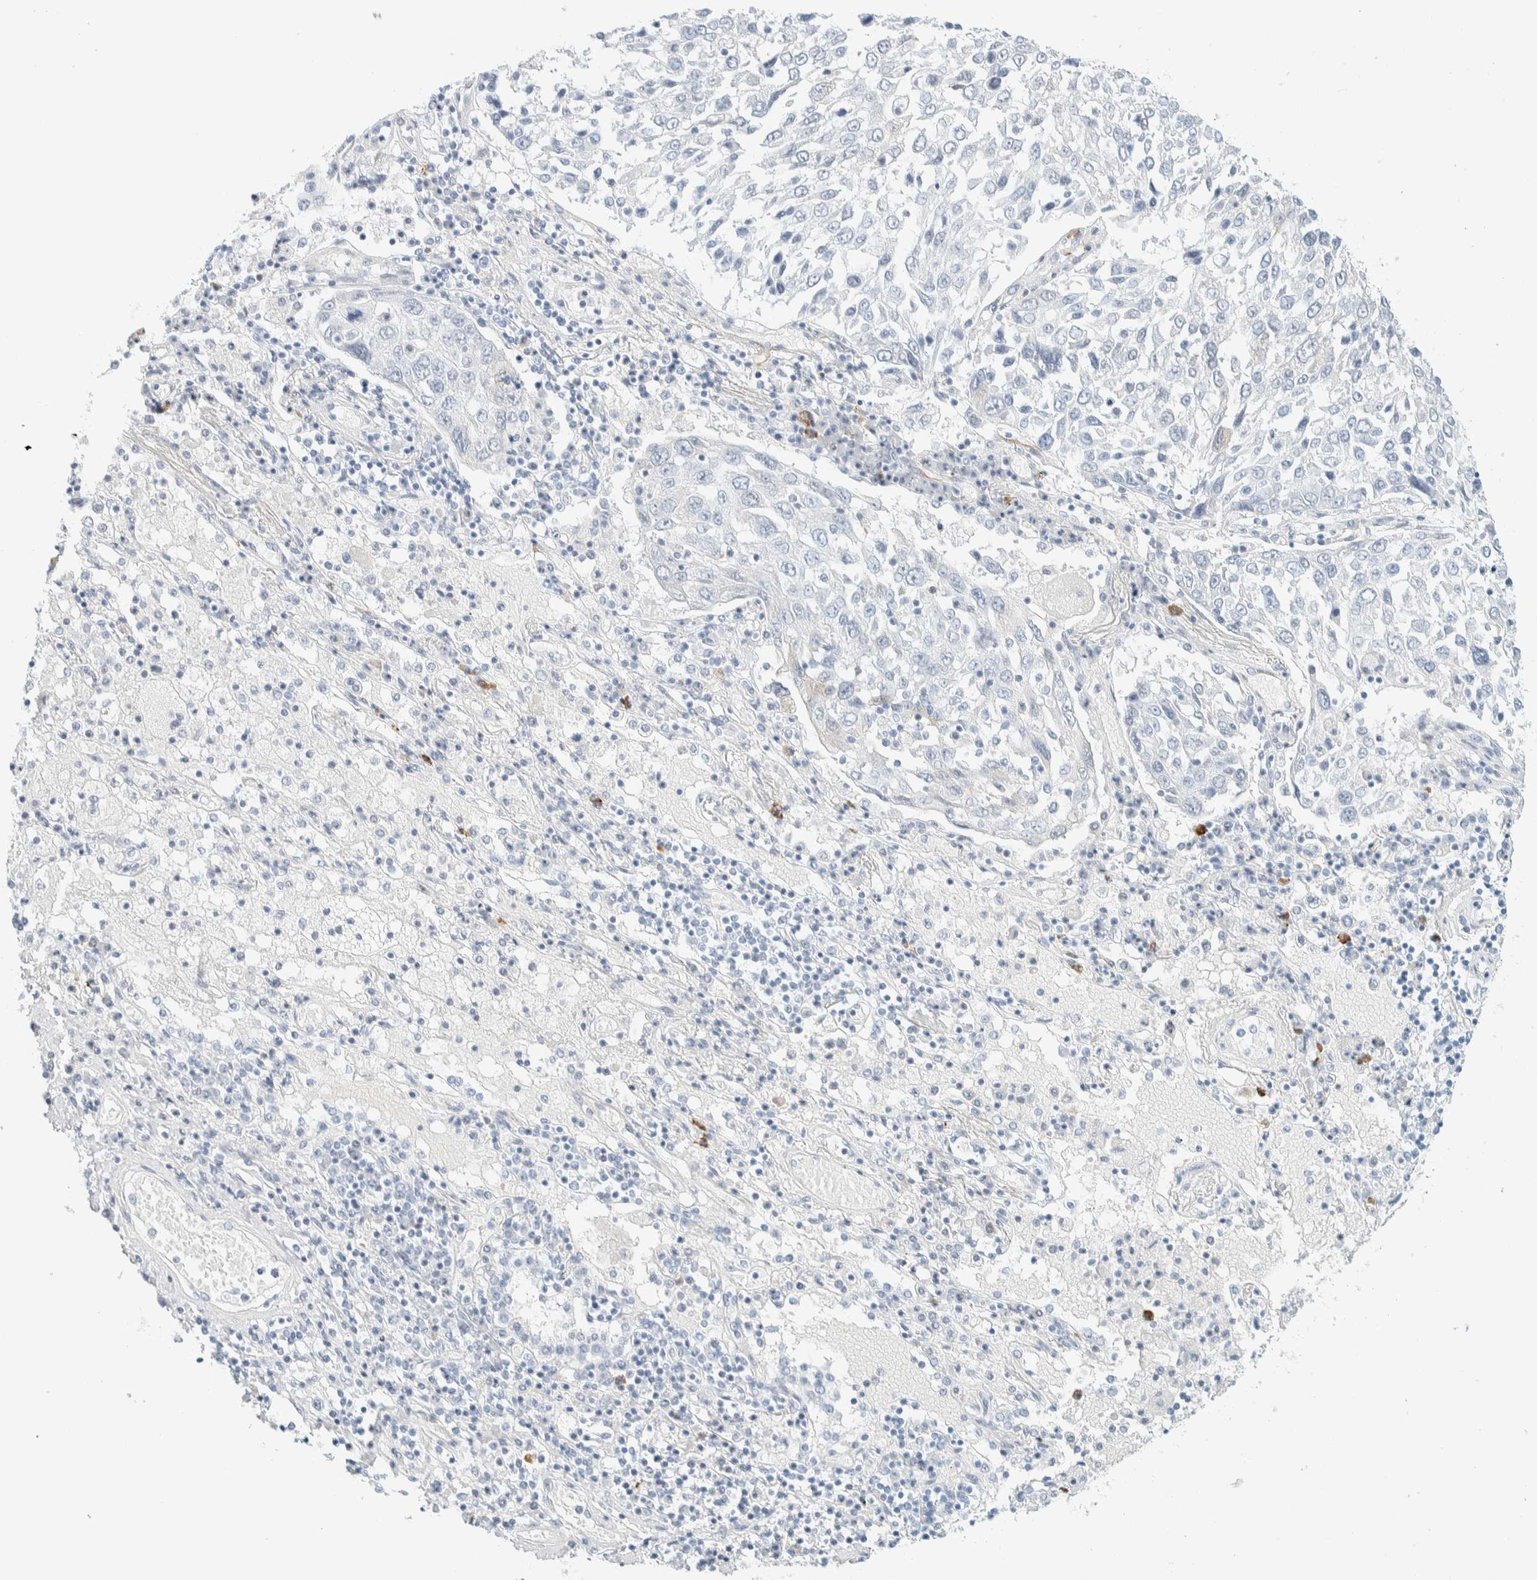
{"staining": {"intensity": "negative", "quantity": "none", "location": "none"}, "tissue": "lung cancer", "cell_type": "Tumor cells", "image_type": "cancer", "snomed": [{"axis": "morphology", "description": "Squamous cell carcinoma, NOS"}, {"axis": "topography", "description": "Lung"}], "caption": "Immunohistochemistry image of human lung squamous cell carcinoma stained for a protein (brown), which shows no positivity in tumor cells.", "gene": "ATCAY", "patient": {"sex": "male", "age": 65}}